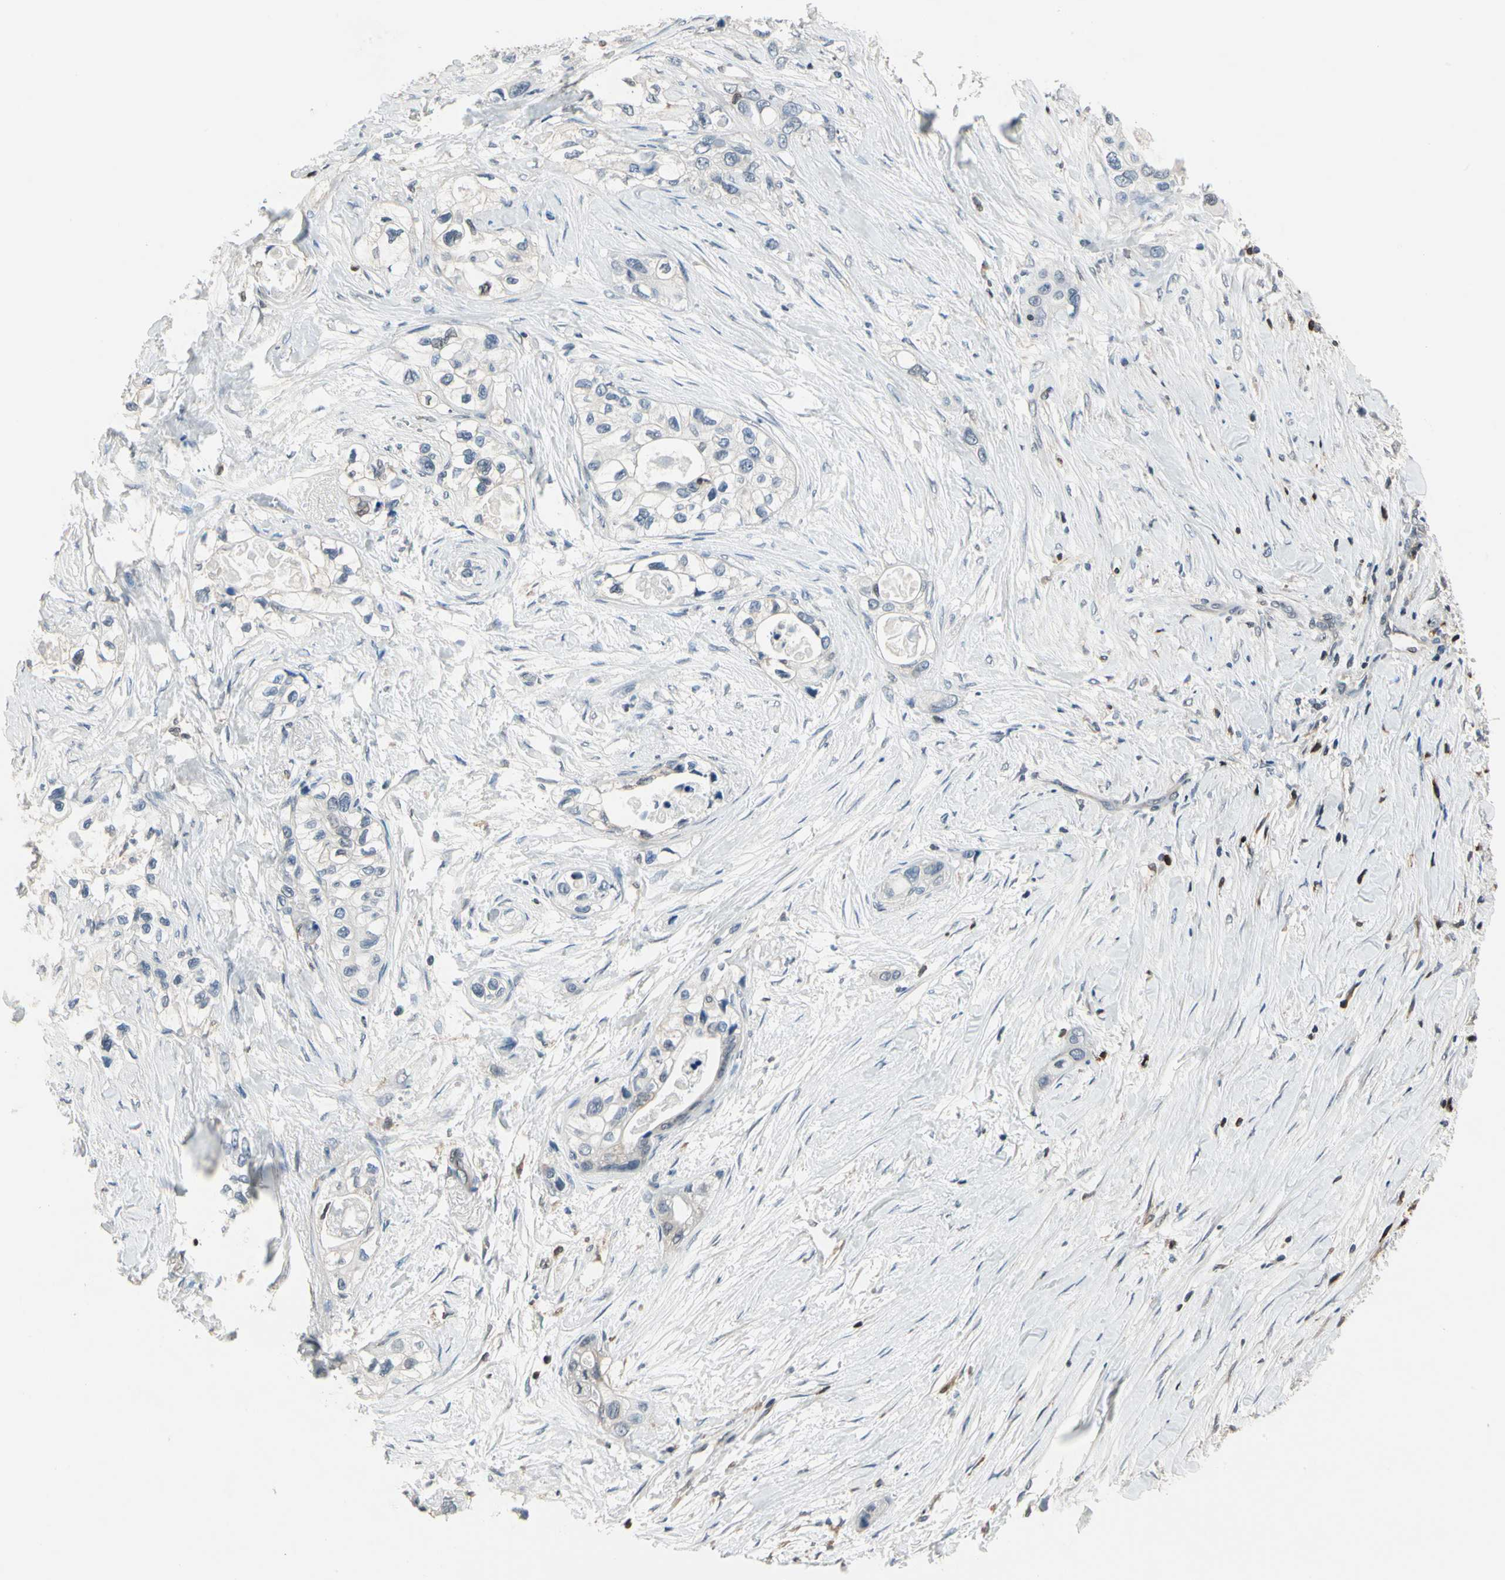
{"staining": {"intensity": "negative", "quantity": "none", "location": "none"}, "tissue": "pancreatic cancer", "cell_type": "Tumor cells", "image_type": "cancer", "snomed": [{"axis": "morphology", "description": "Adenocarcinoma, NOS"}, {"axis": "topography", "description": "Pancreas"}], "caption": "Tumor cells show no significant protein positivity in pancreatic cancer. Brightfield microscopy of immunohistochemistry stained with DAB (brown) and hematoxylin (blue), captured at high magnification.", "gene": "NFATC2", "patient": {"sex": "female", "age": 70}}